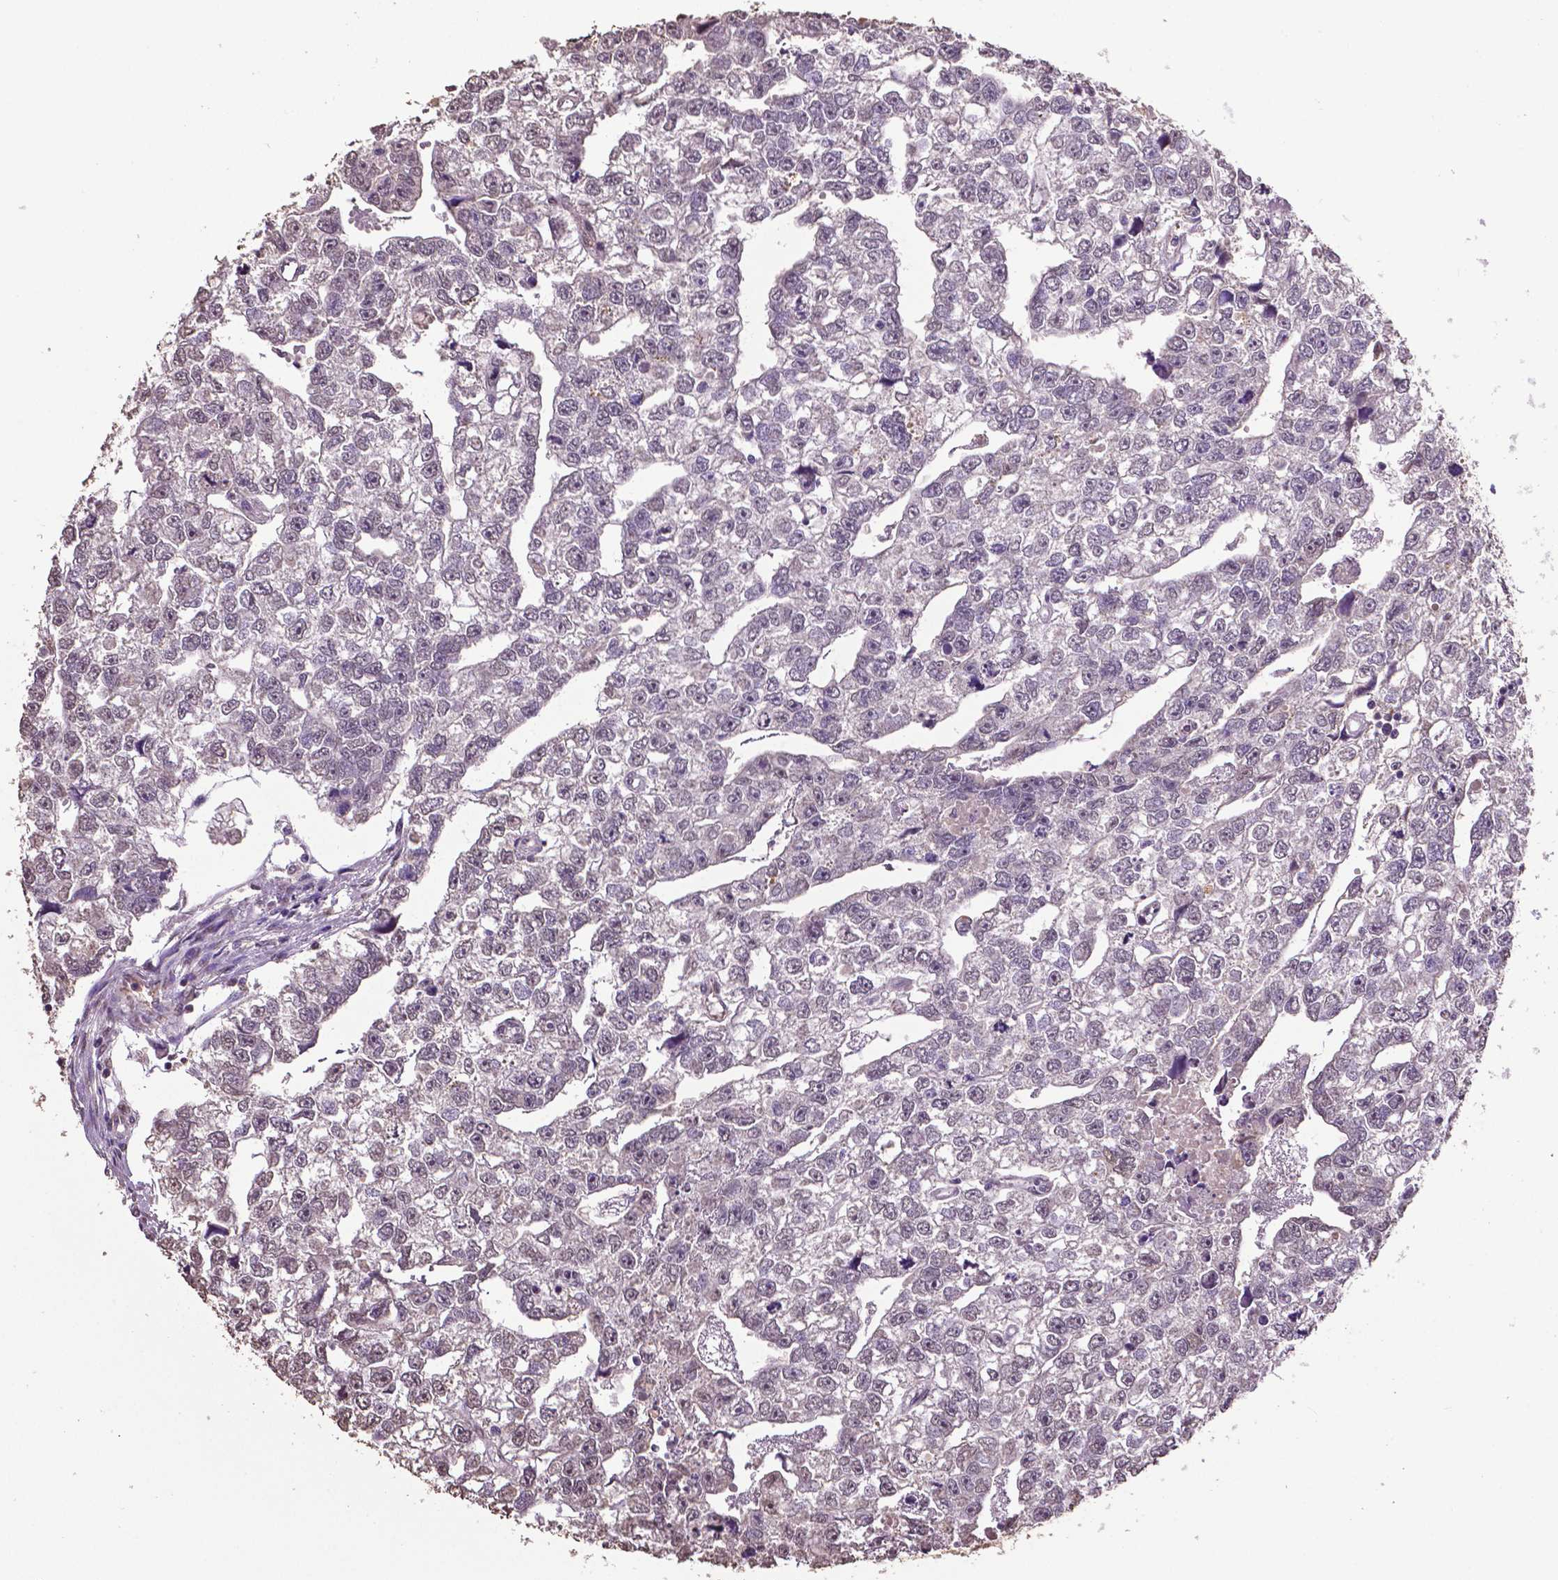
{"staining": {"intensity": "negative", "quantity": "none", "location": "none"}, "tissue": "testis cancer", "cell_type": "Tumor cells", "image_type": "cancer", "snomed": [{"axis": "morphology", "description": "Carcinoma, Embryonal, NOS"}, {"axis": "morphology", "description": "Teratoma, malignant, NOS"}, {"axis": "topography", "description": "Testis"}], "caption": "Immunohistochemistry histopathology image of human testis cancer stained for a protein (brown), which exhibits no positivity in tumor cells.", "gene": "RUNX3", "patient": {"sex": "male", "age": 44}}